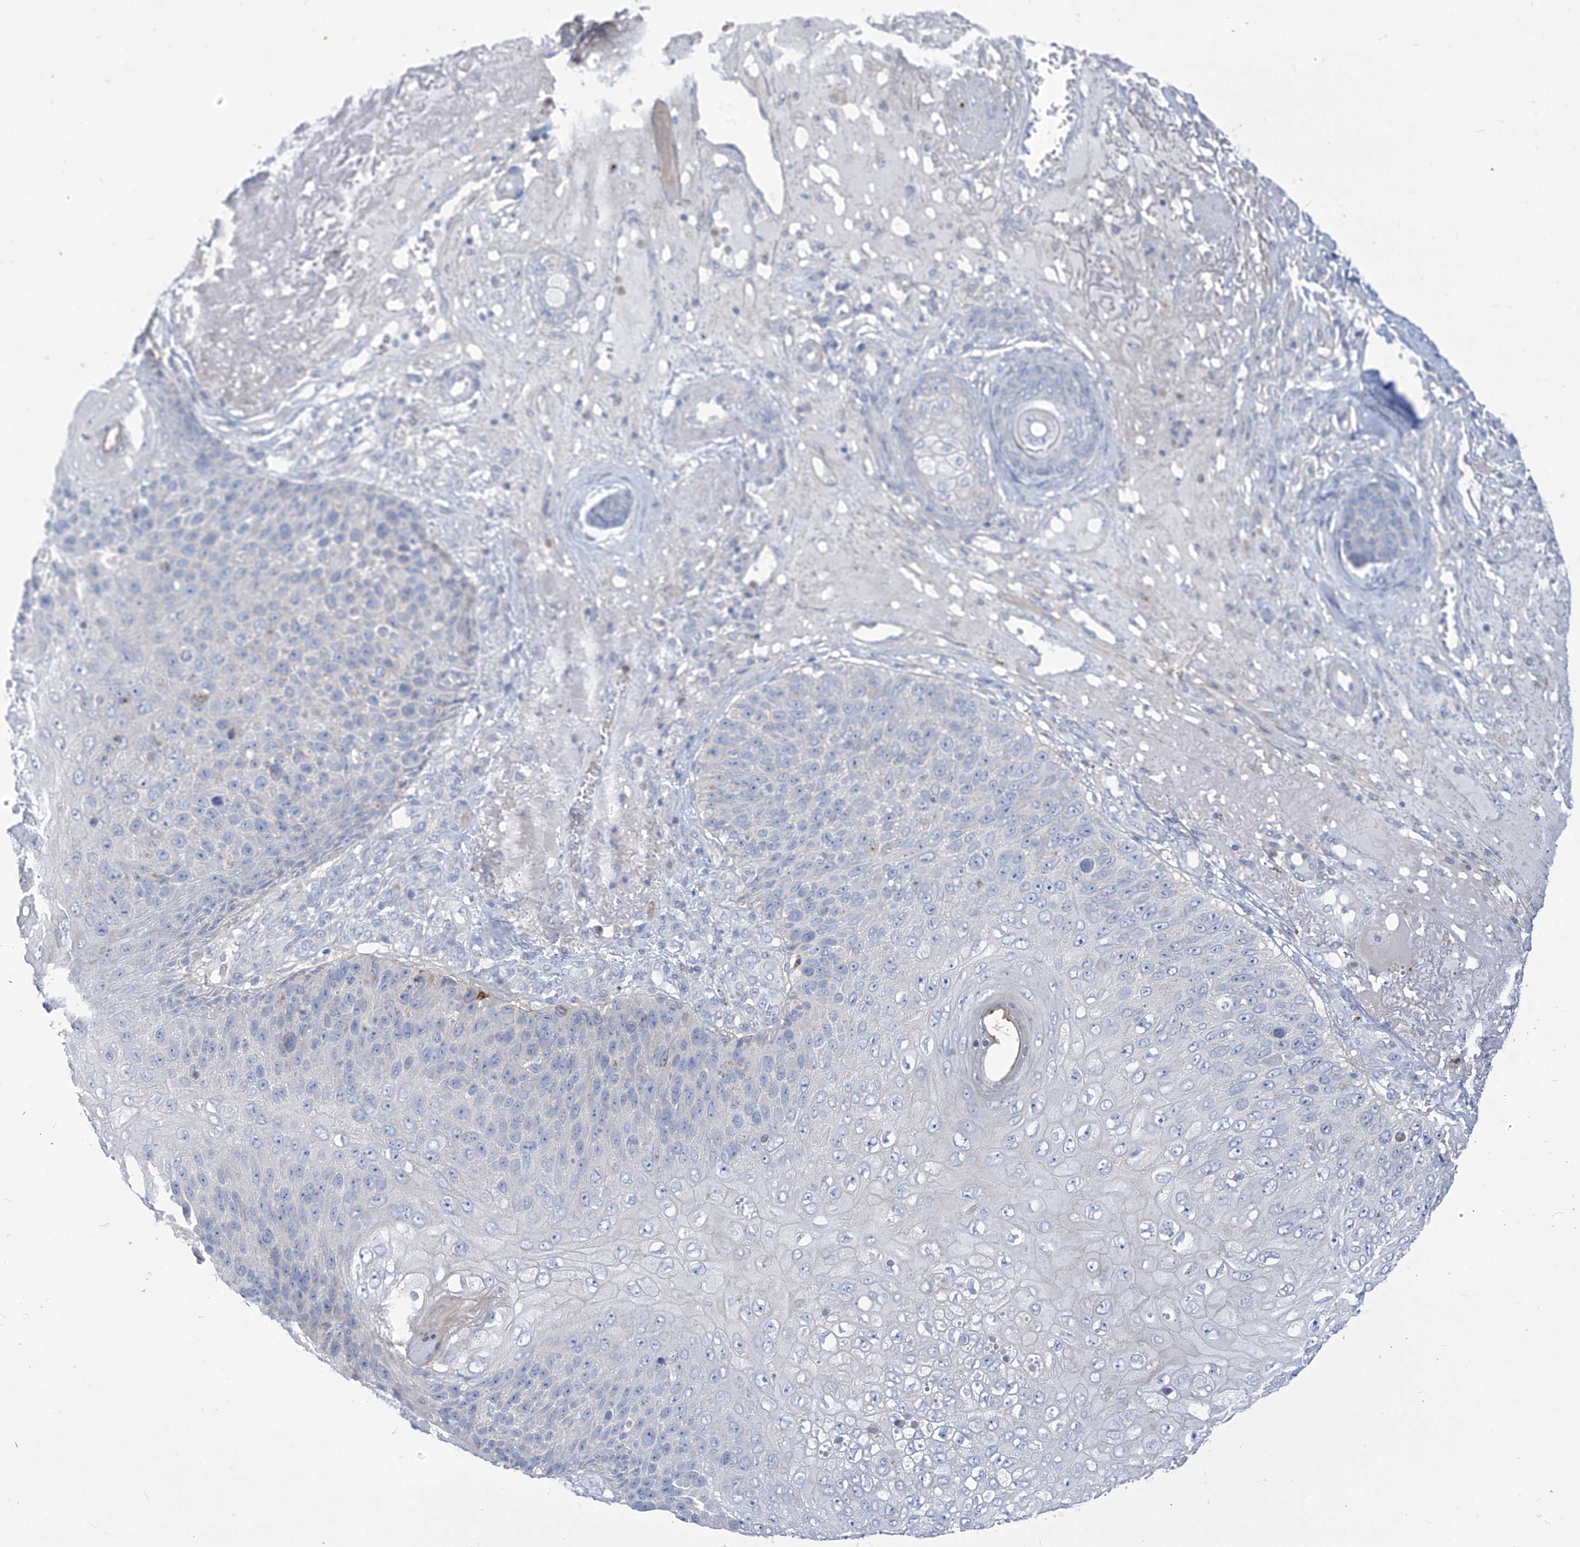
{"staining": {"intensity": "negative", "quantity": "none", "location": "none"}, "tissue": "skin cancer", "cell_type": "Tumor cells", "image_type": "cancer", "snomed": [{"axis": "morphology", "description": "Squamous cell carcinoma, NOS"}, {"axis": "topography", "description": "Skin"}], "caption": "There is no significant expression in tumor cells of squamous cell carcinoma (skin).", "gene": "FABP2", "patient": {"sex": "female", "age": 88}}